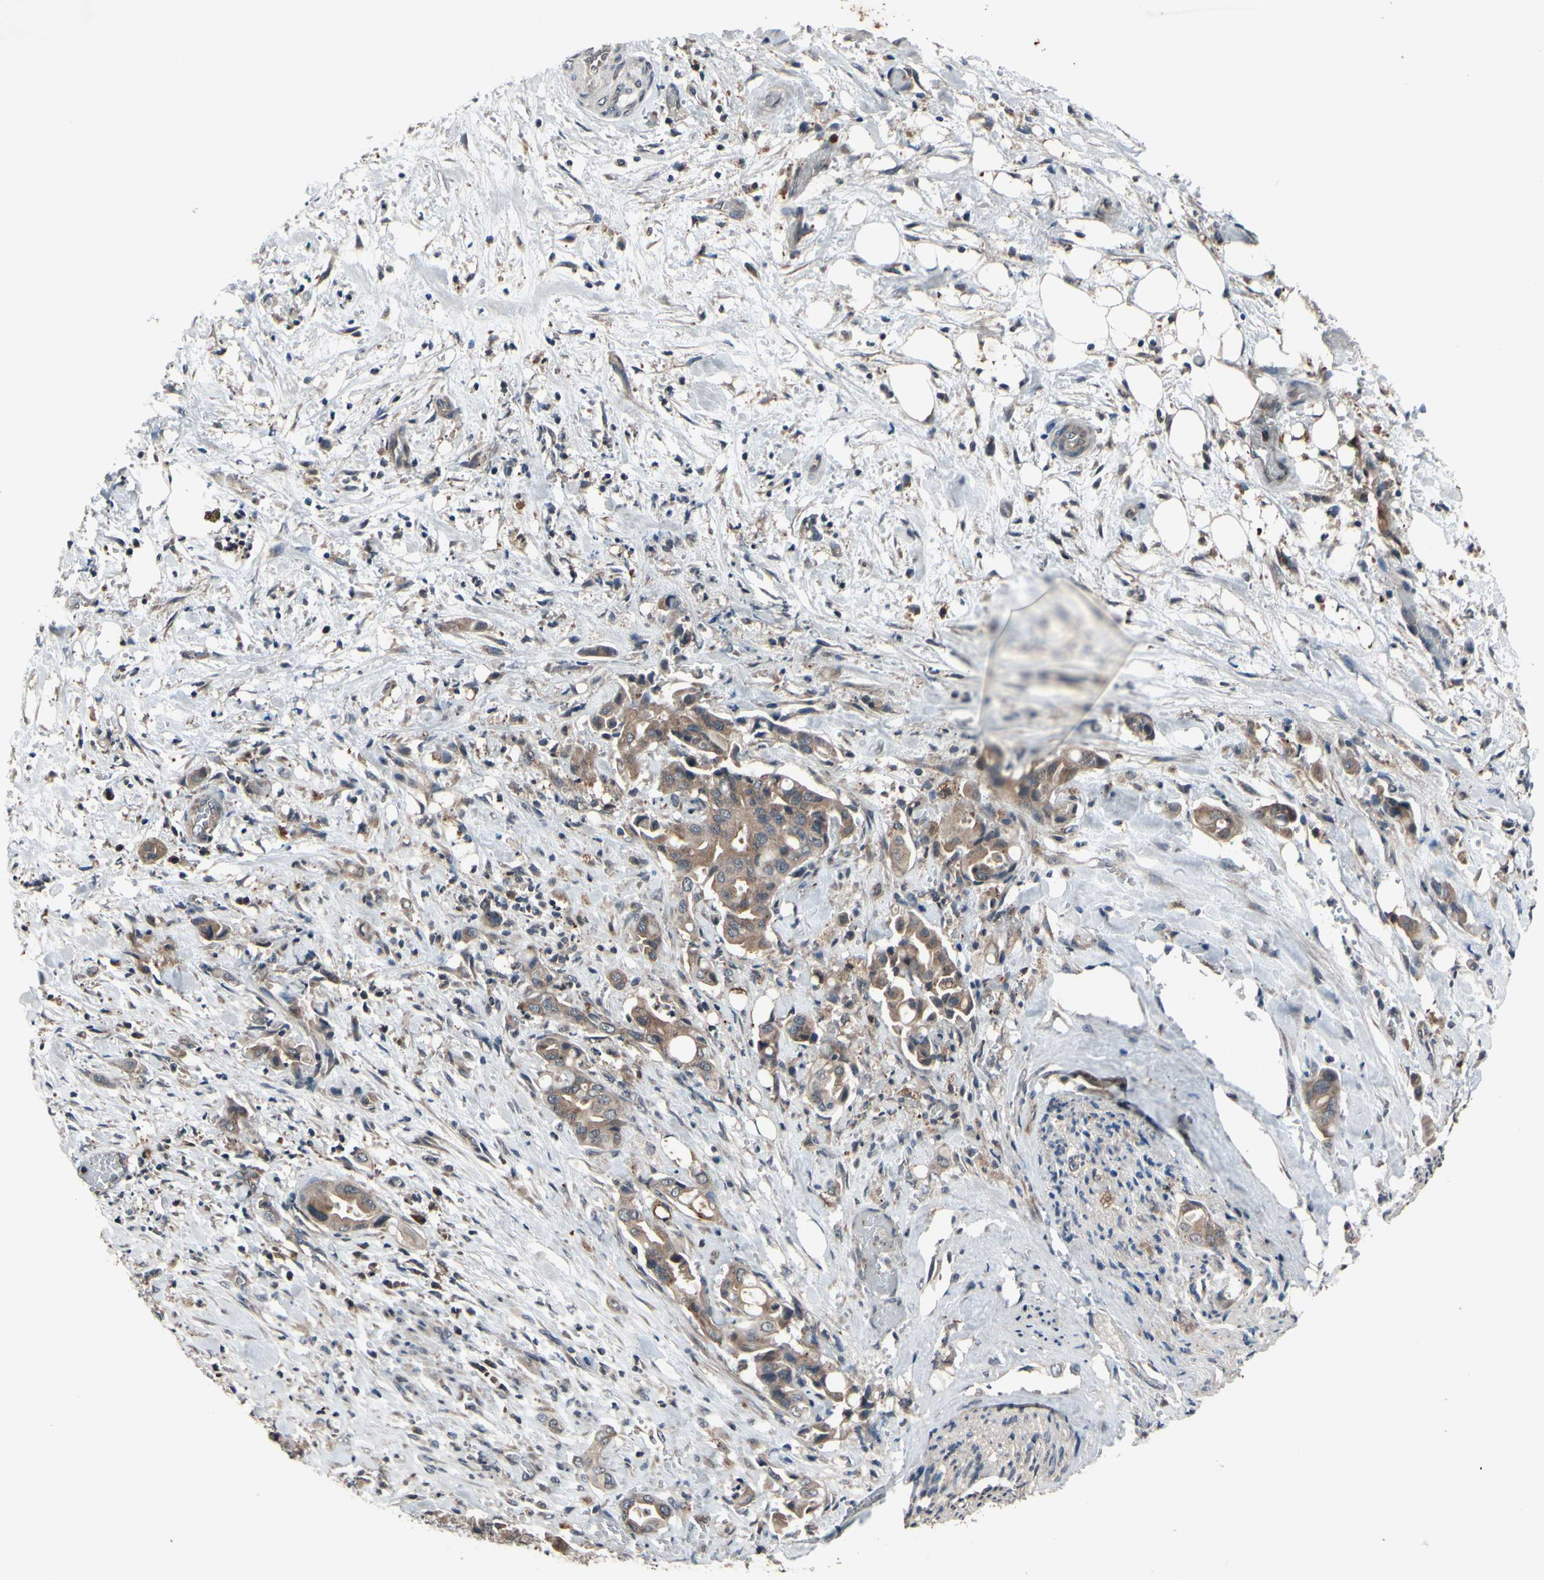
{"staining": {"intensity": "moderate", "quantity": ">75%", "location": "cytoplasmic/membranous"}, "tissue": "liver cancer", "cell_type": "Tumor cells", "image_type": "cancer", "snomed": [{"axis": "morphology", "description": "Cholangiocarcinoma"}, {"axis": "topography", "description": "Liver"}], "caption": "Protein expression analysis of human liver cholangiocarcinoma reveals moderate cytoplasmic/membranous expression in about >75% of tumor cells. Immunohistochemistry (ihc) stains the protein of interest in brown and the nuclei are stained blue.", "gene": "MBTPS2", "patient": {"sex": "female", "age": 68}}